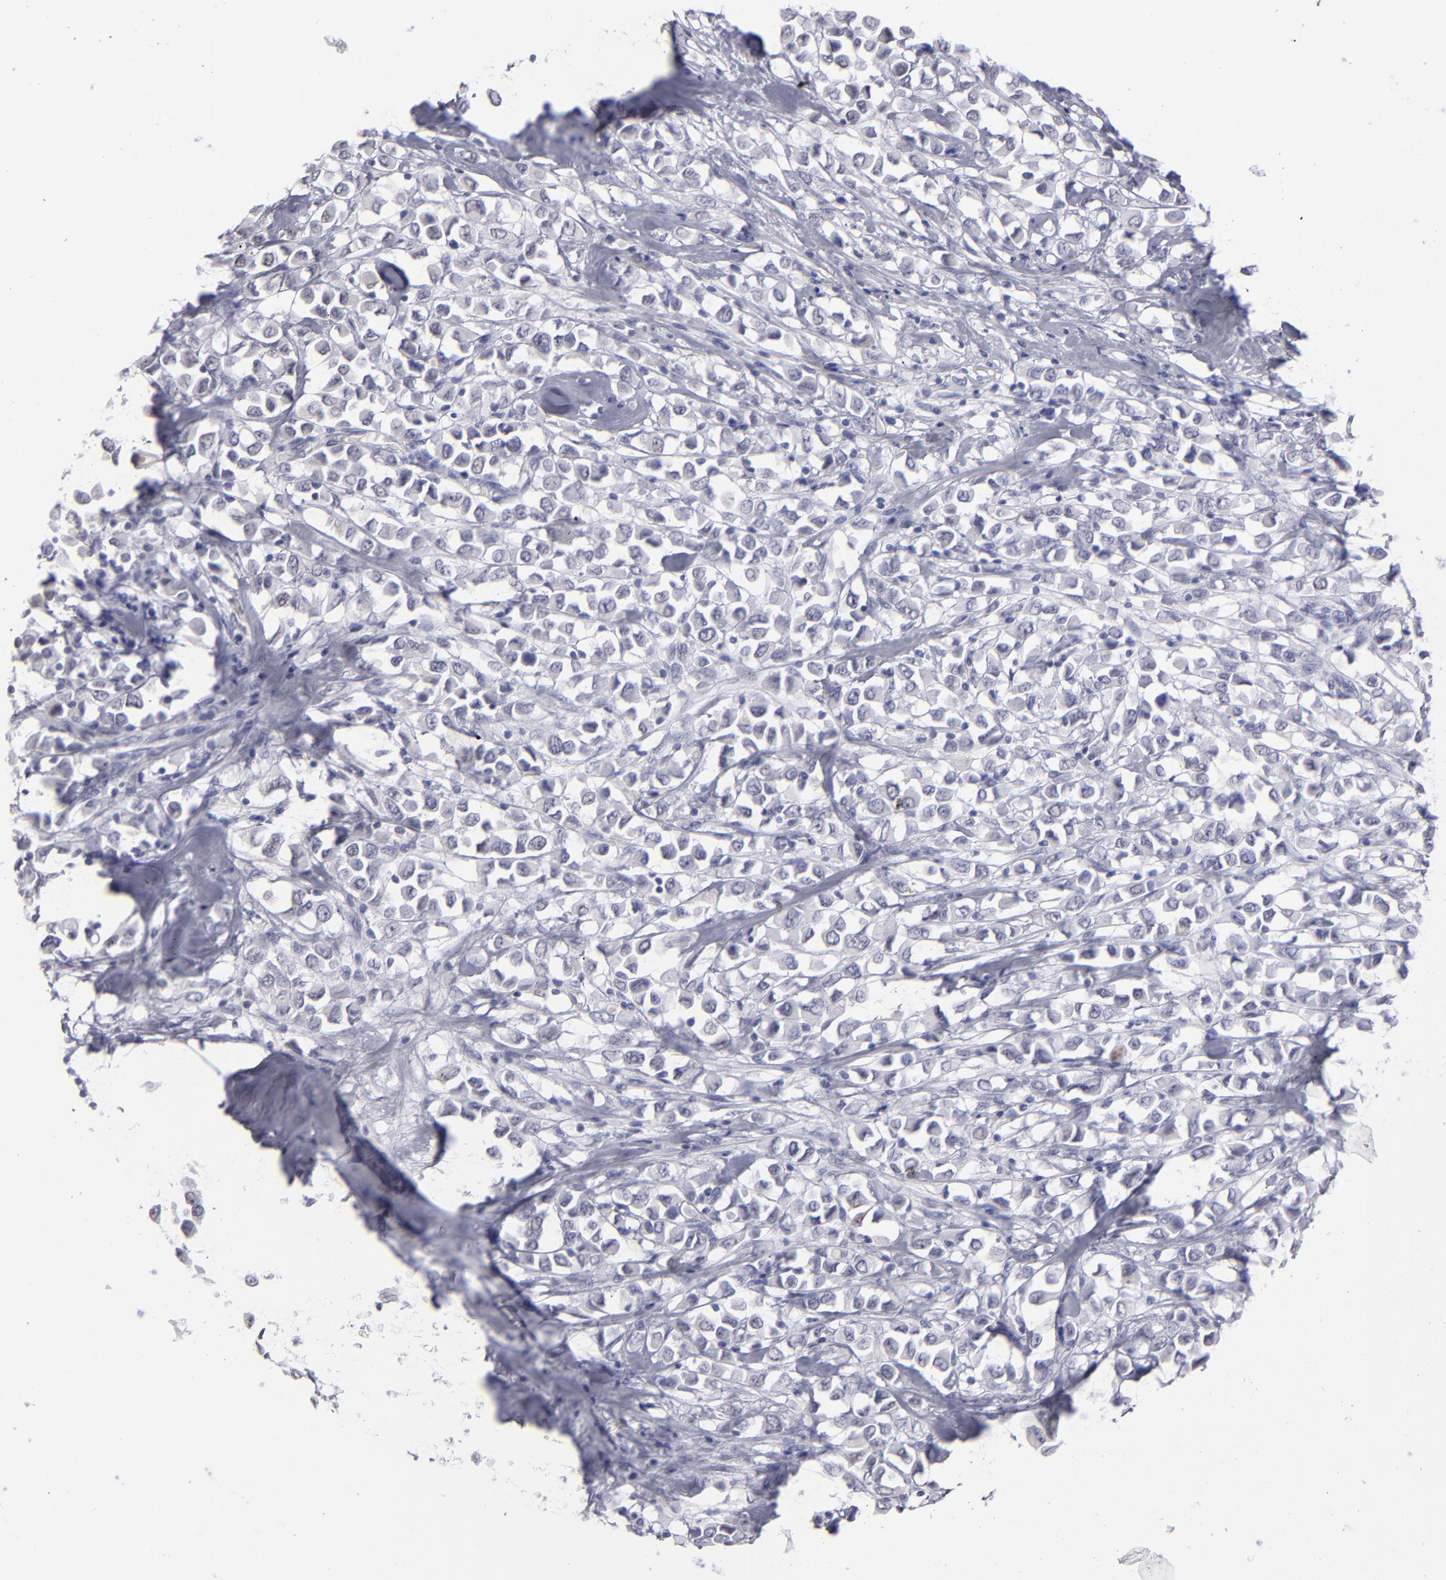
{"staining": {"intensity": "negative", "quantity": "none", "location": "none"}, "tissue": "breast cancer", "cell_type": "Tumor cells", "image_type": "cancer", "snomed": [{"axis": "morphology", "description": "Duct carcinoma"}, {"axis": "topography", "description": "Breast"}], "caption": "Immunohistochemistry (IHC) of breast cancer demonstrates no staining in tumor cells. (DAB immunohistochemistry (IHC) with hematoxylin counter stain).", "gene": "ALDOB", "patient": {"sex": "female", "age": 61}}